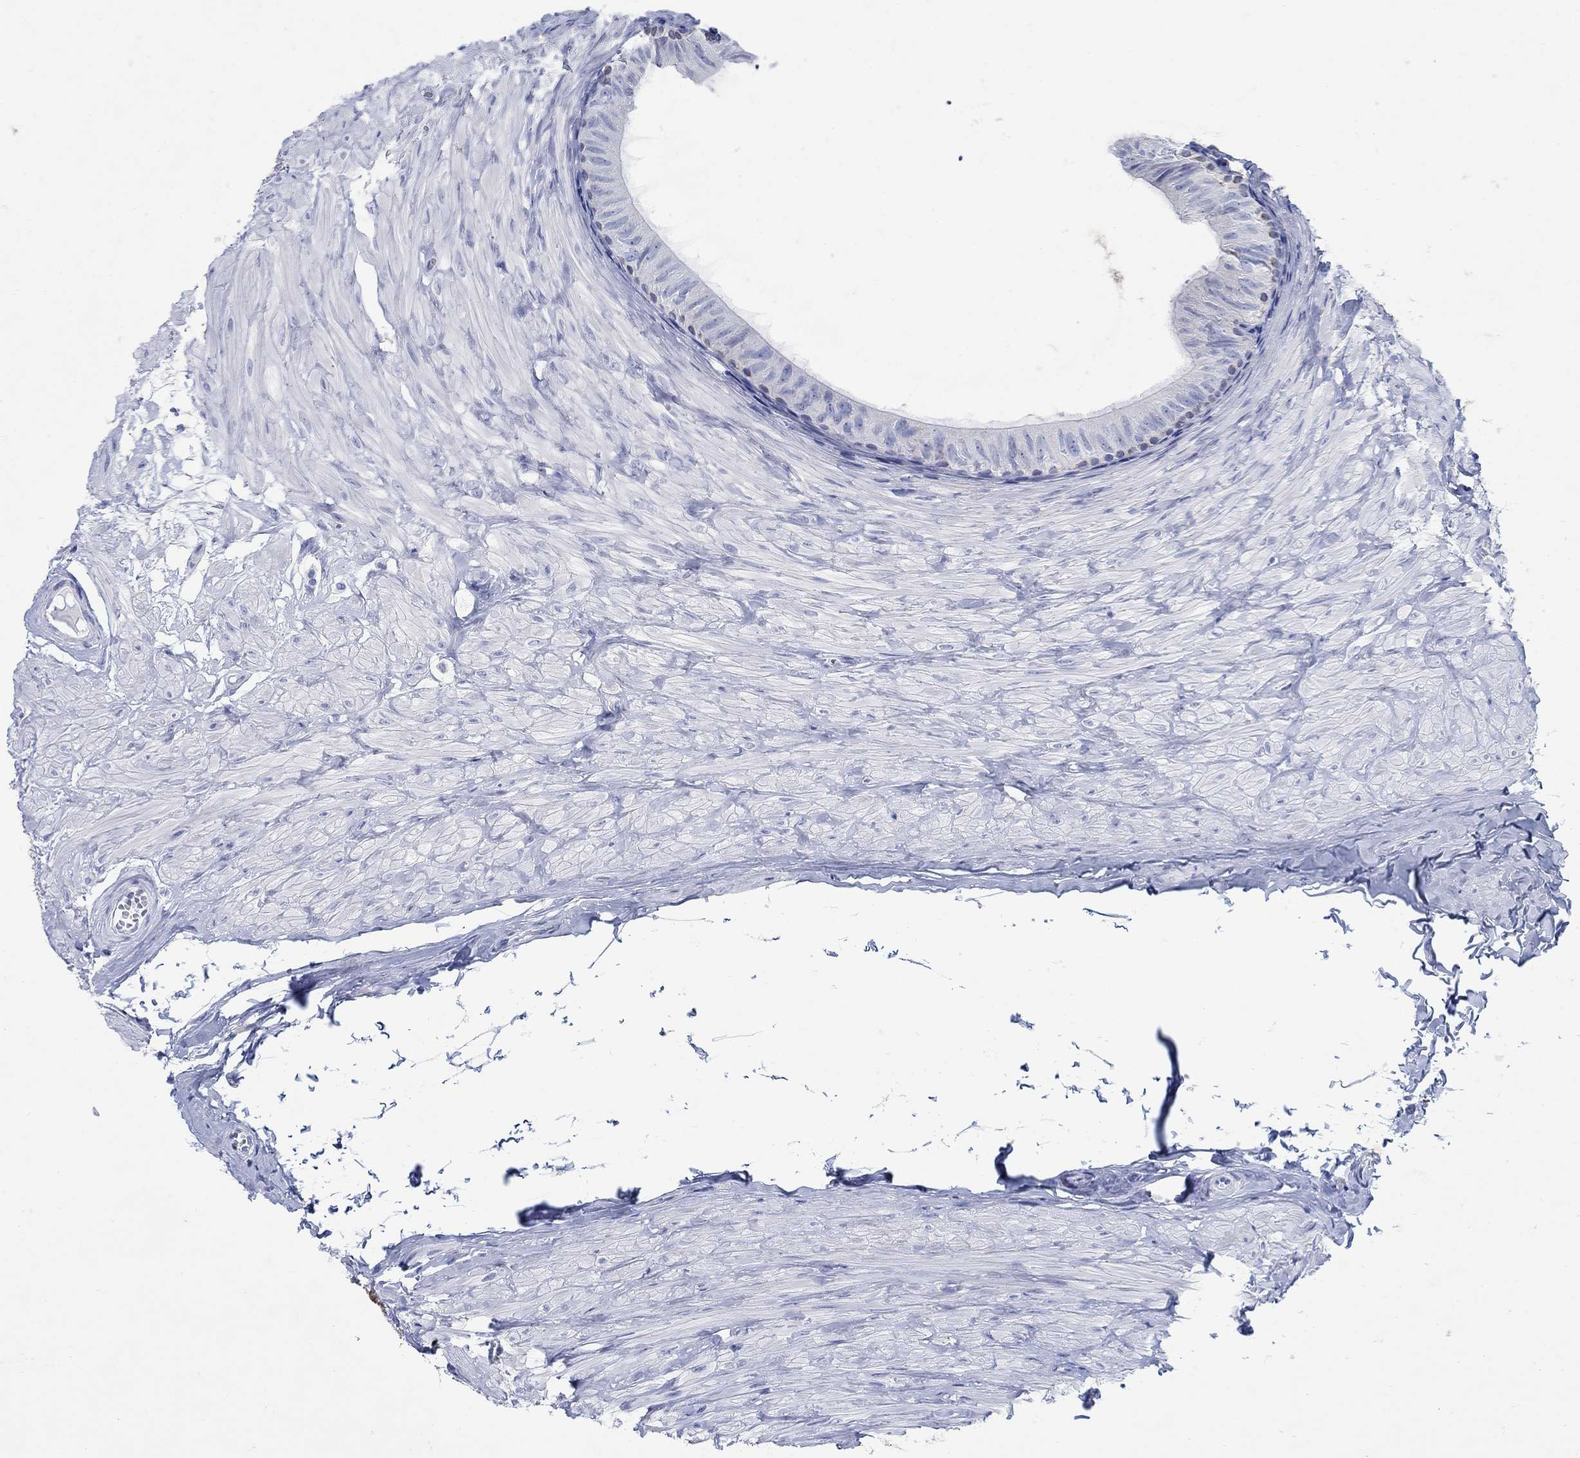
{"staining": {"intensity": "negative", "quantity": "none", "location": "none"}, "tissue": "epididymis", "cell_type": "Glandular cells", "image_type": "normal", "snomed": [{"axis": "morphology", "description": "Normal tissue, NOS"}, {"axis": "topography", "description": "Epididymis"}], "caption": "The histopathology image reveals no significant expression in glandular cells of epididymis. (Stains: DAB IHC with hematoxylin counter stain, Microscopy: brightfield microscopy at high magnification).", "gene": "ZDHHC14", "patient": {"sex": "male", "age": 32}}